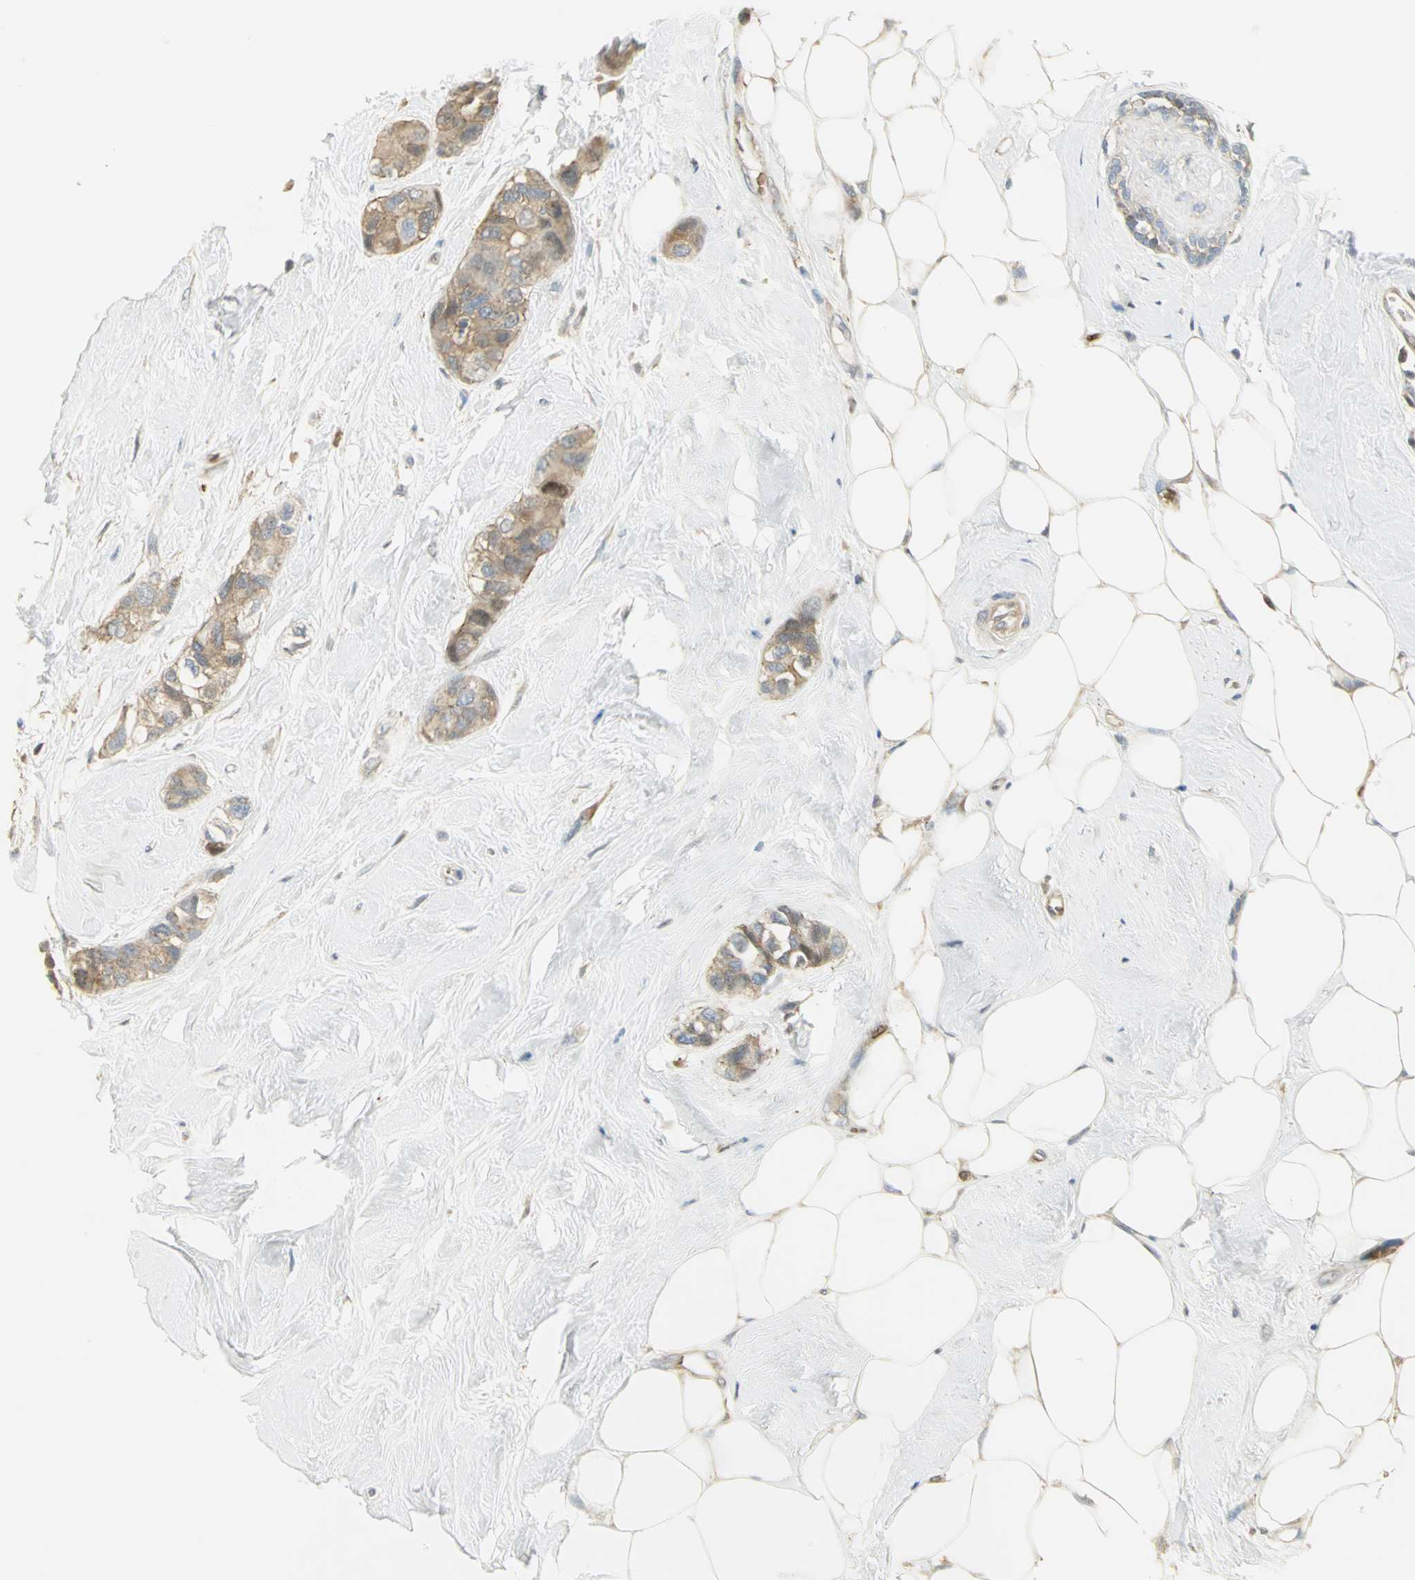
{"staining": {"intensity": "moderate", "quantity": ">75%", "location": "cytoplasmic/membranous"}, "tissue": "breast cancer", "cell_type": "Tumor cells", "image_type": "cancer", "snomed": [{"axis": "morphology", "description": "Duct carcinoma"}, {"axis": "topography", "description": "Breast"}], "caption": "Breast cancer (infiltrating ductal carcinoma) was stained to show a protein in brown. There is medium levels of moderate cytoplasmic/membranous staining in about >75% of tumor cells.", "gene": "ANK1", "patient": {"sex": "female", "age": 51}}